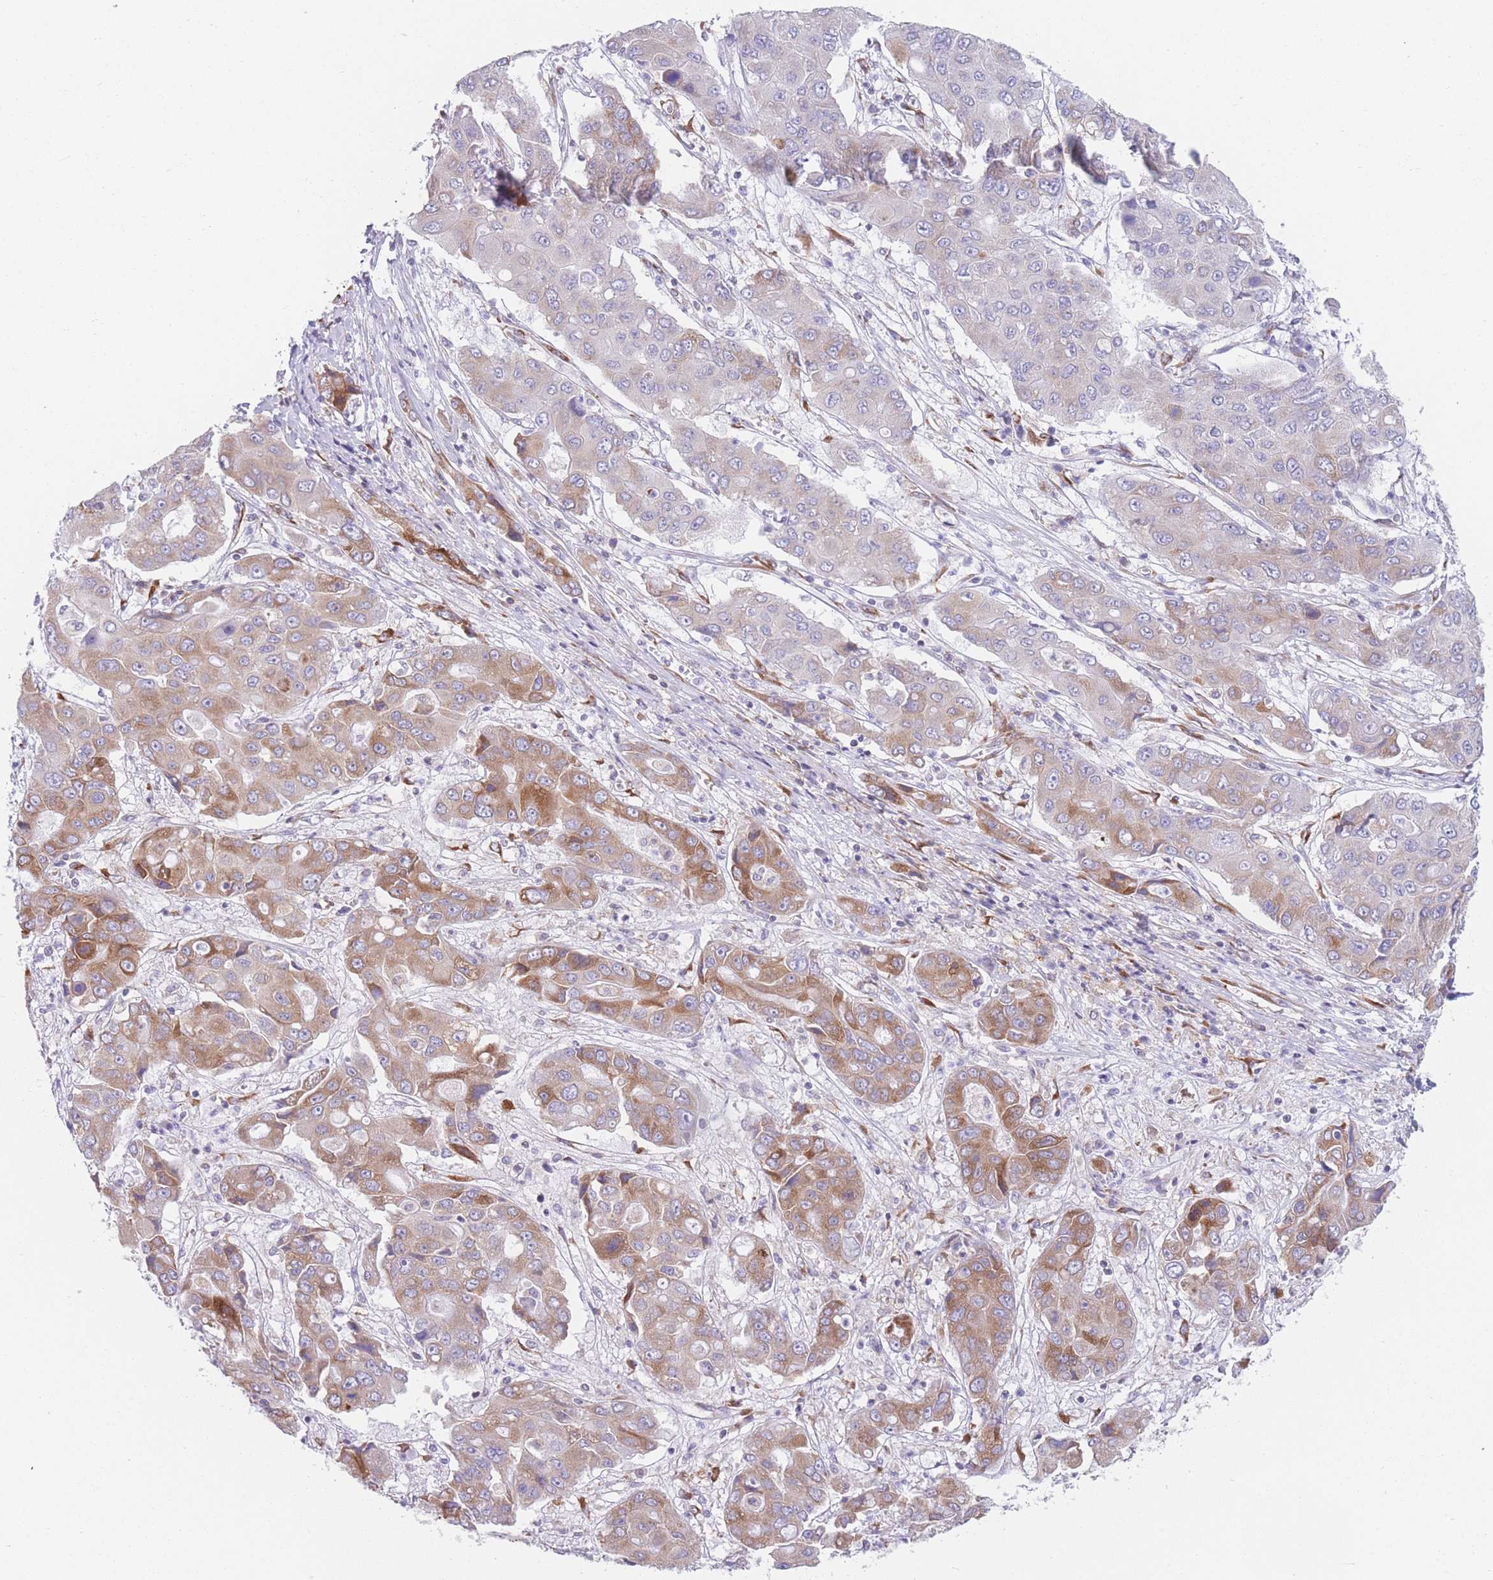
{"staining": {"intensity": "moderate", "quantity": "25%-75%", "location": "cytoplasmic/membranous"}, "tissue": "liver cancer", "cell_type": "Tumor cells", "image_type": "cancer", "snomed": [{"axis": "morphology", "description": "Cholangiocarcinoma"}, {"axis": "topography", "description": "Liver"}], "caption": "Human cholangiocarcinoma (liver) stained with a brown dye exhibits moderate cytoplasmic/membranous positive positivity in approximately 25%-75% of tumor cells.", "gene": "AK9", "patient": {"sex": "male", "age": 67}}